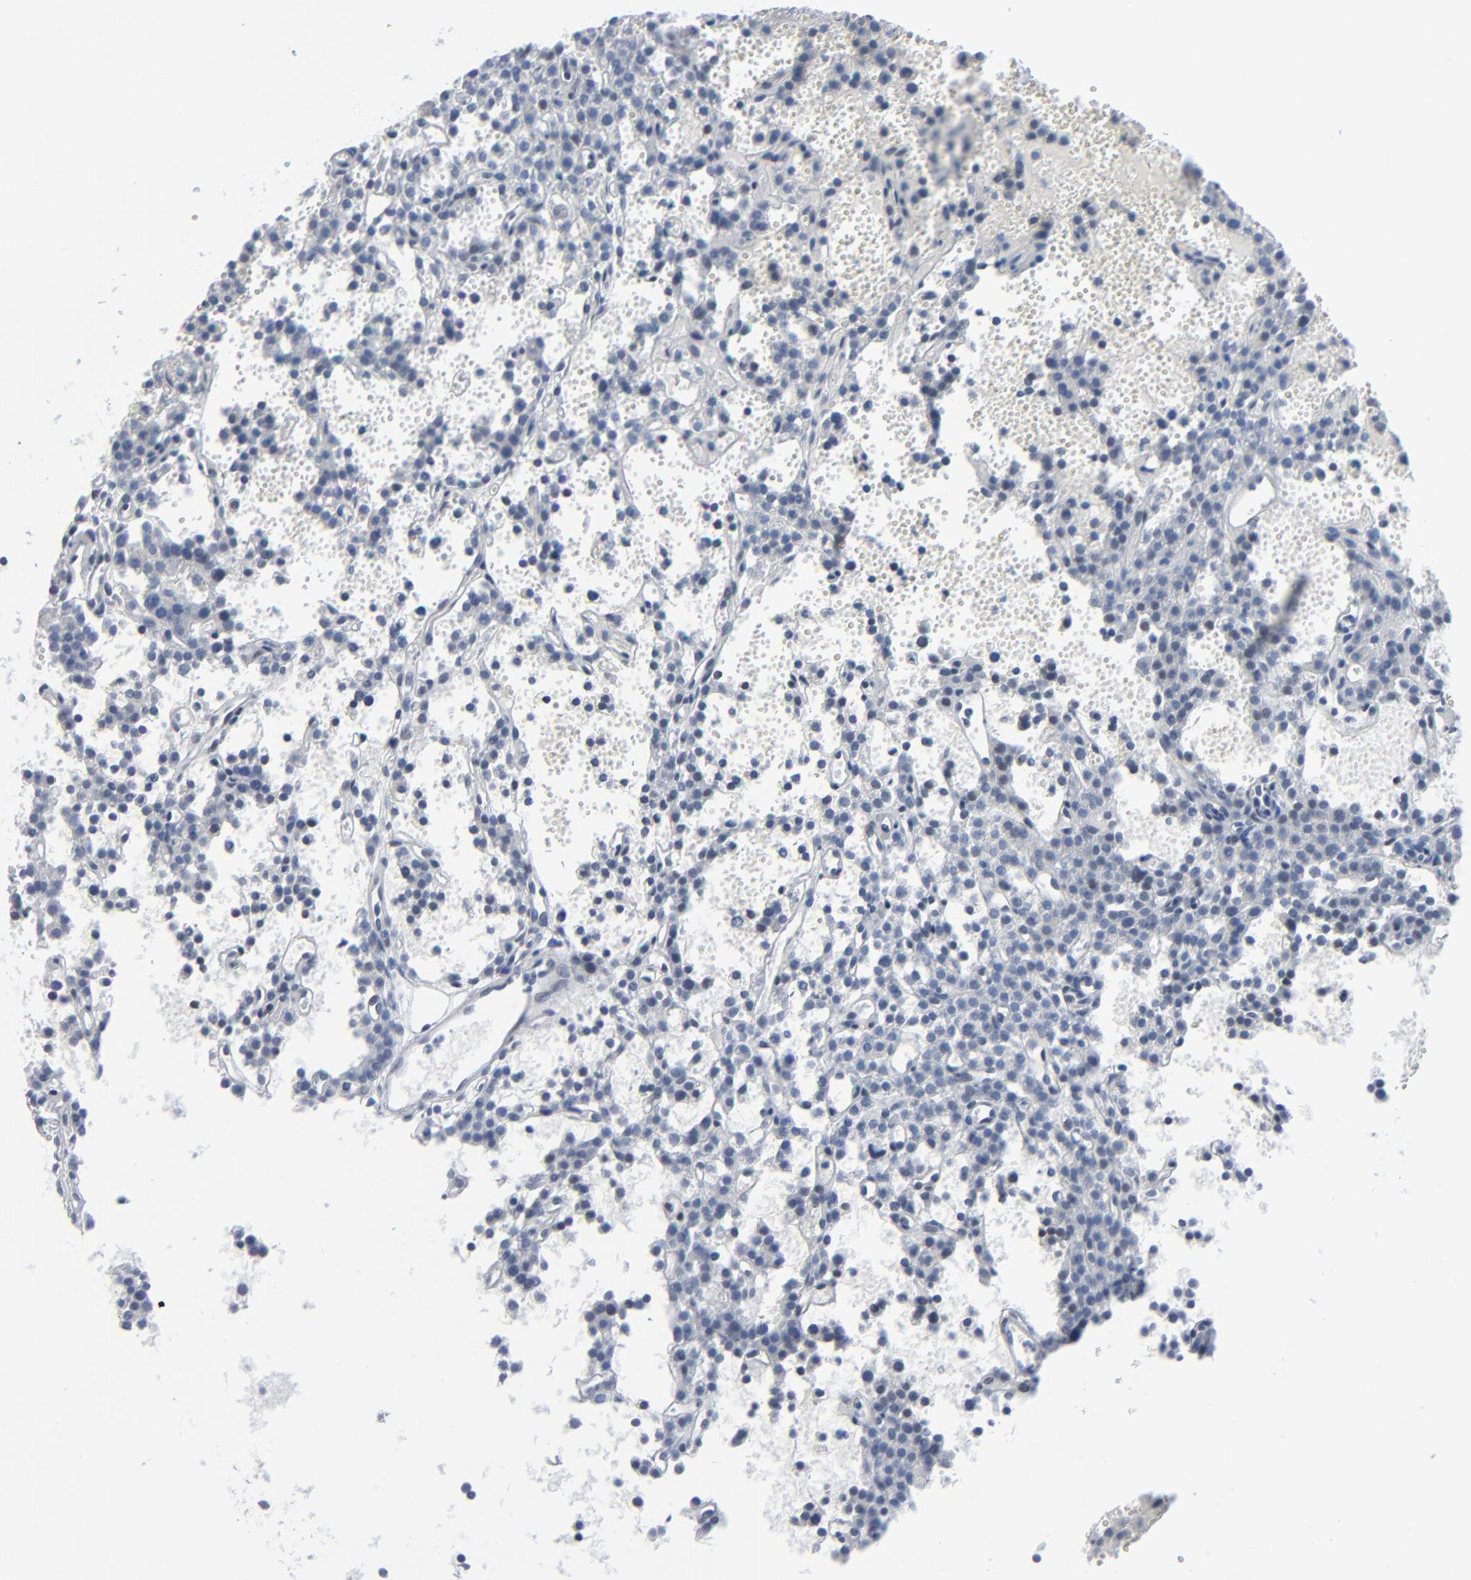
{"staining": {"intensity": "negative", "quantity": "none", "location": "none"}, "tissue": "parathyroid gland", "cell_type": "Glandular cells", "image_type": "normal", "snomed": [{"axis": "morphology", "description": "Normal tissue, NOS"}, {"axis": "topography", "description": "Parathyroid gland"}], "caption": "An immunohistochemistry (IHC) micrograph of unremarkable parathyroid gland is shown. There is no staining in glandular cells of parathyroid gland. (DAB immunohistochemistry with hematoxylin counter stain).", "gene": "SIRT1", "patient": {"sex": "male", "age": 25}}